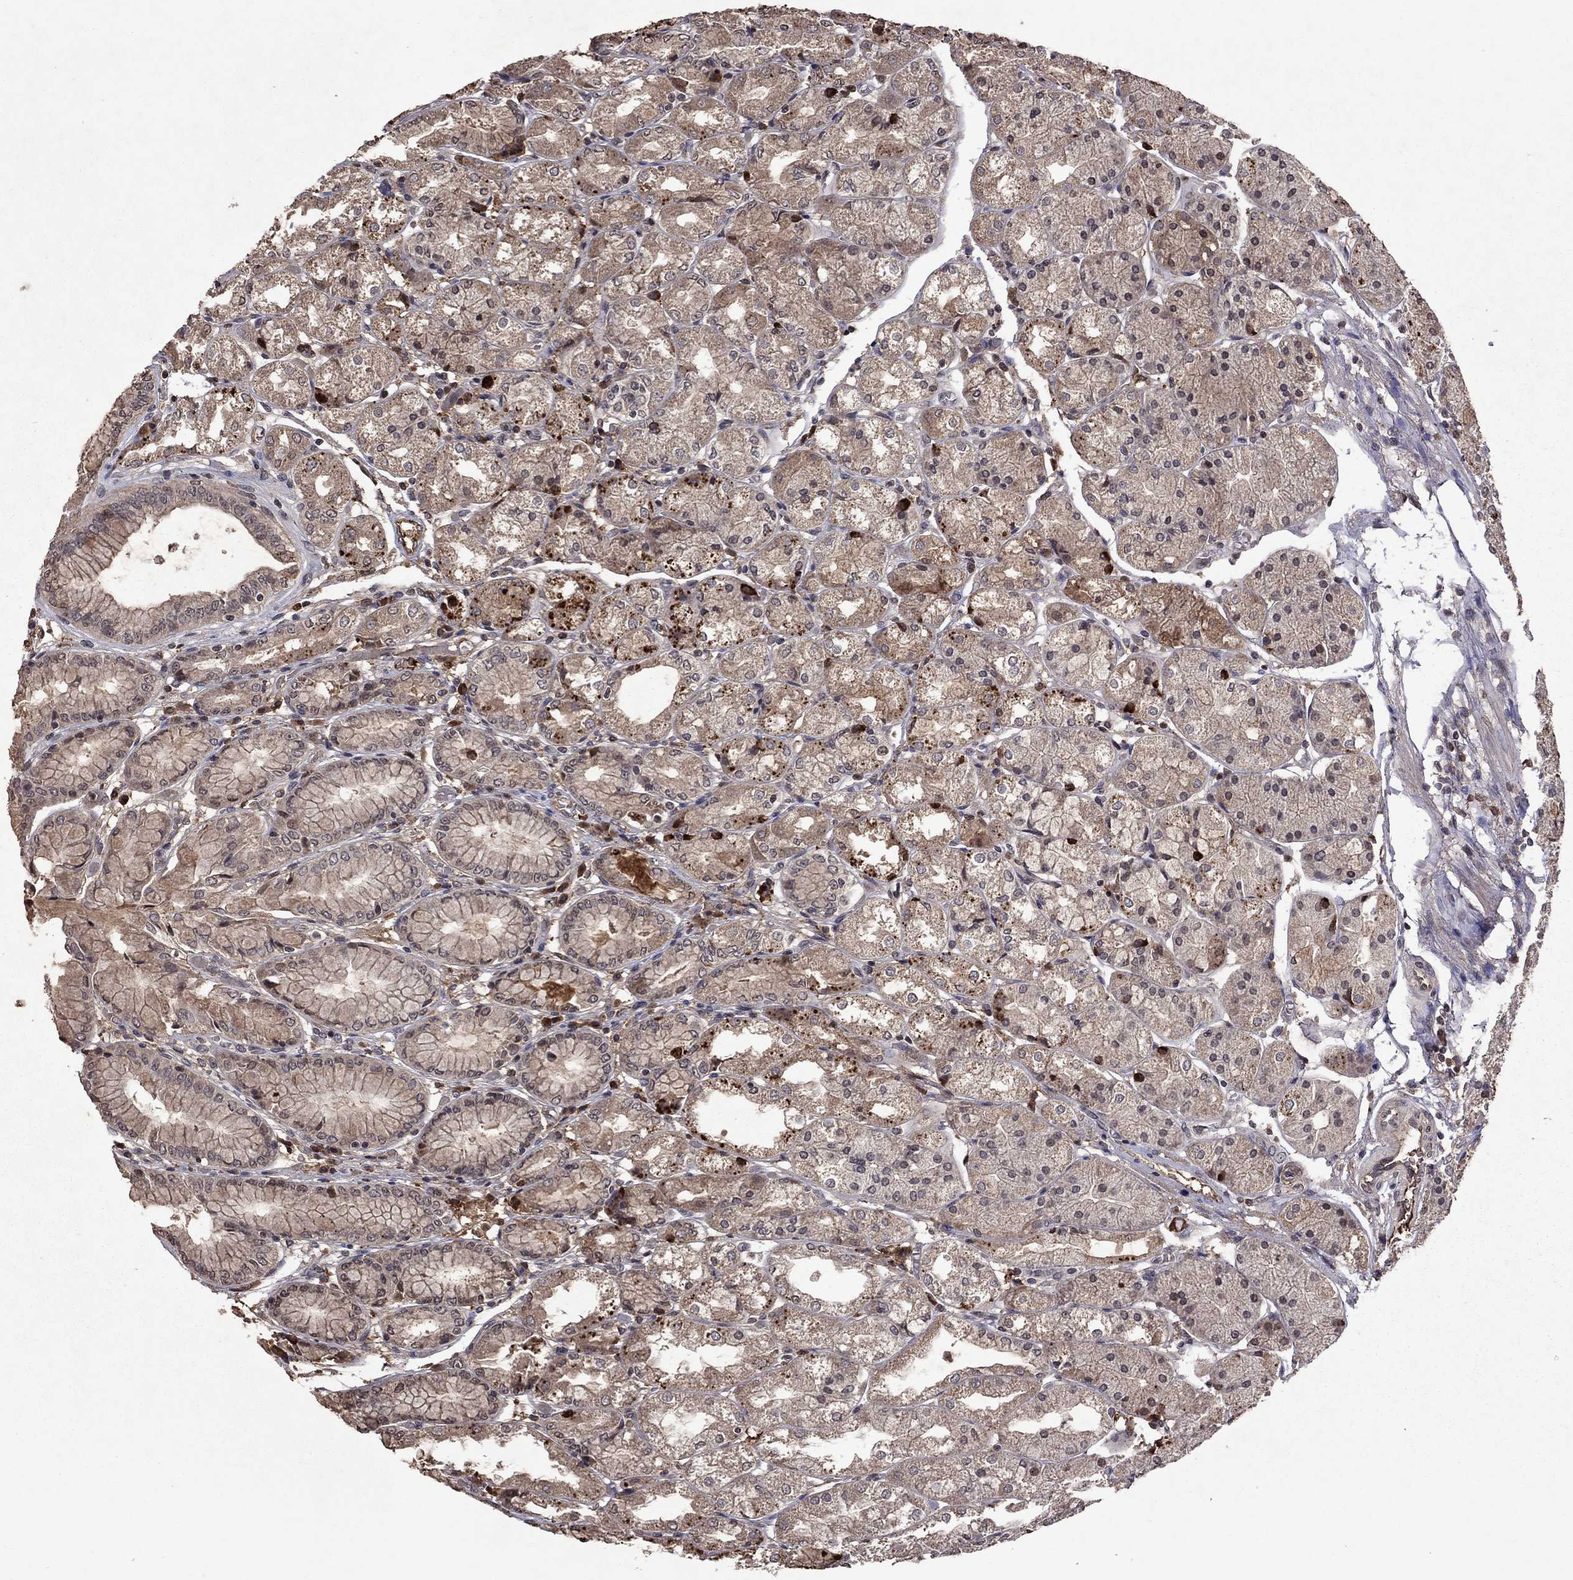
{"staining": {"intensity": "weak", "quantity": "25%-75%", "location": "cytoplasmic/membranous"}, "tissue": "stomach", "cell_type": "Glandular cells", "image_type": "normal", "snomed": [{"axis": "morphology", "description": "Normal tissue, NOS"}, {"axis": "topography", "description": "Stomach, upper"}], "caption": "Protein expression analysis of normal human stomach reveals weak cytoplasmic/membranous expression in about 25%-75% of glandular cells. (DAB IHC with brightfield microscopy, high magnification).", "gene": "NLGN1", "patient": {"sex": "male", "age": 72}}